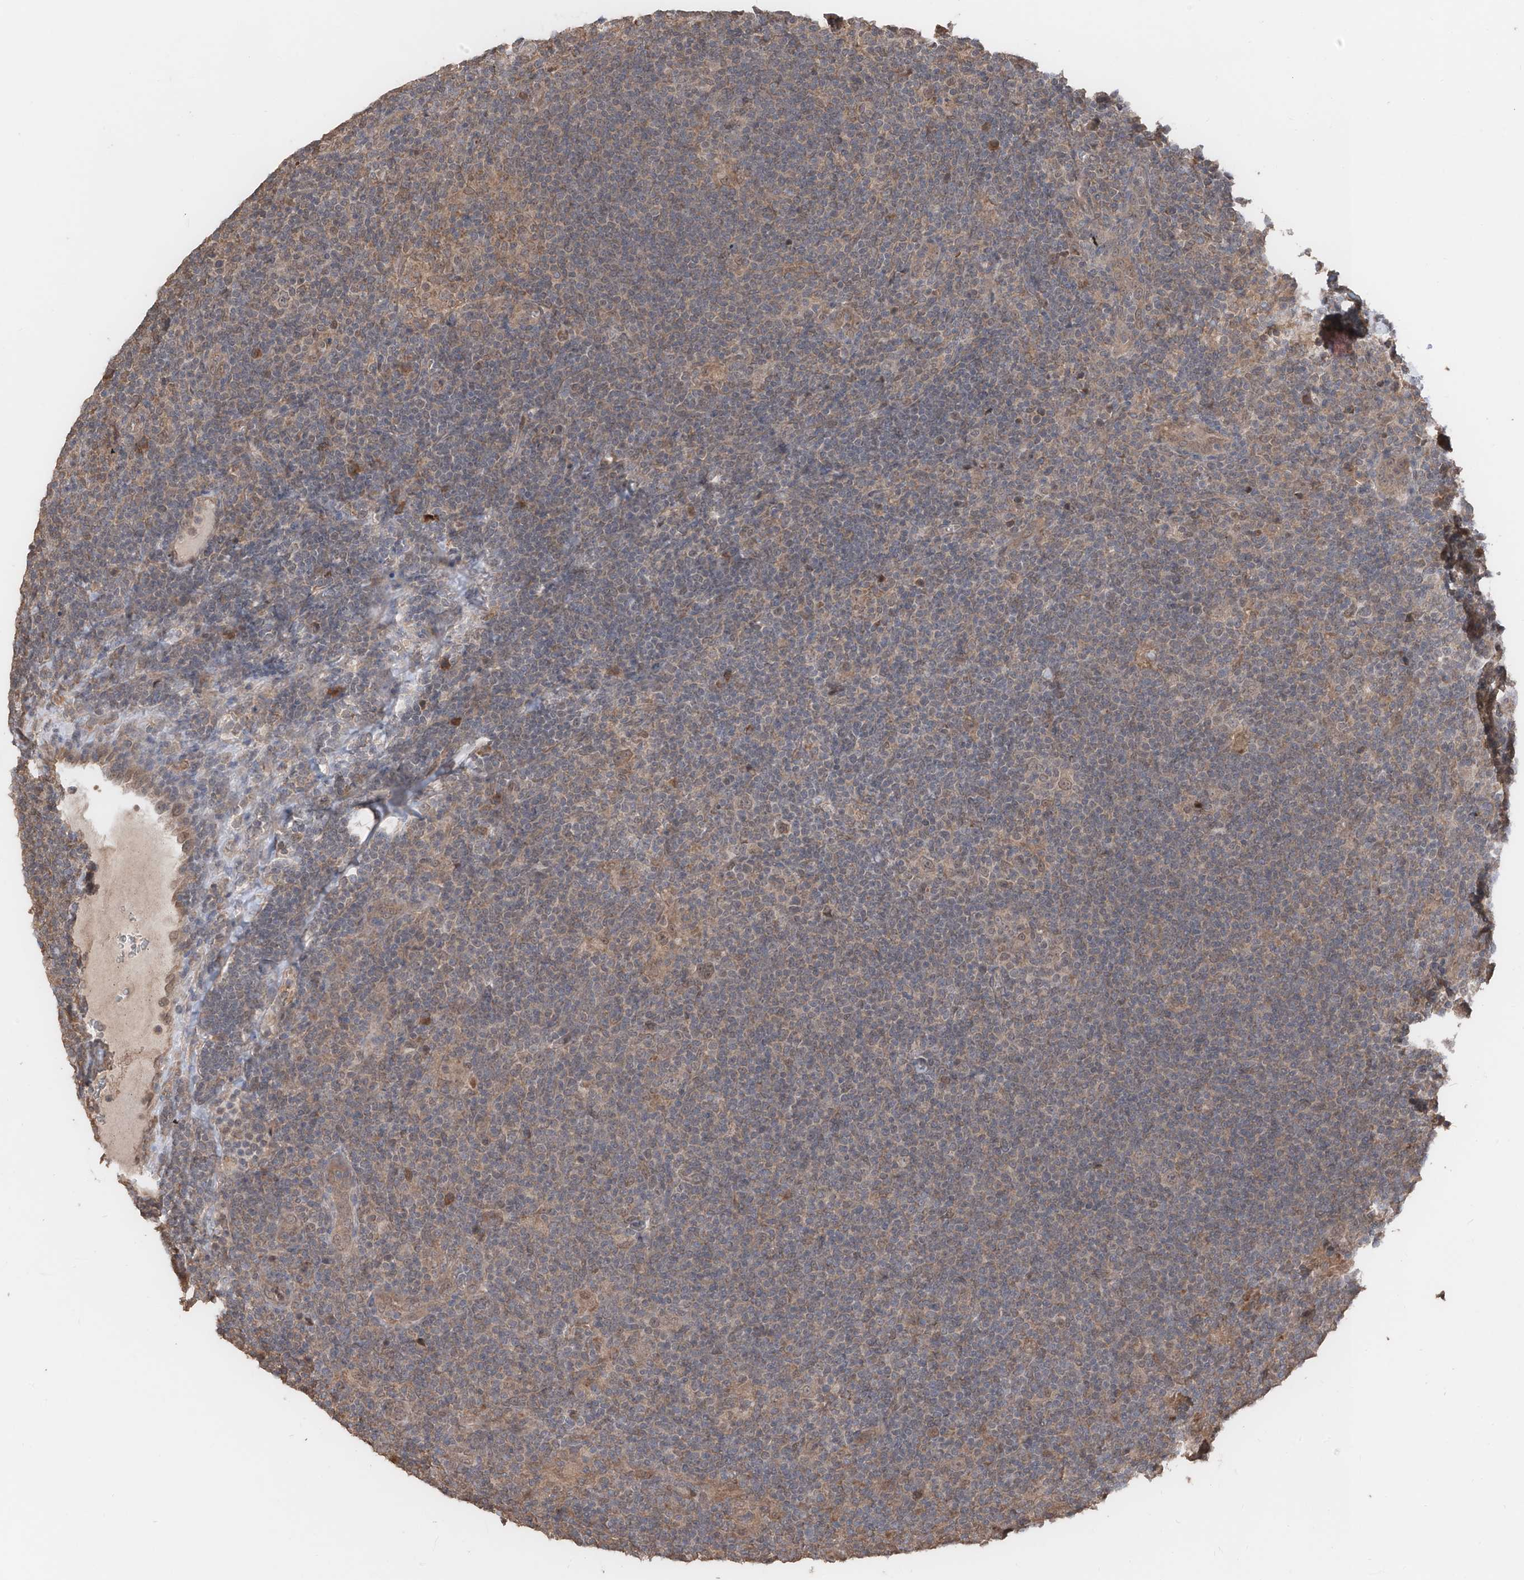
{"staining": {"intensity": "negative", "quantity": "none", "location": "none"}, "tissue": "lymphoma", "cell_type": "Tumor cells", "image_type": "cancer", "snomed": [{"axis": "morphology", "description": "Hodgkin's disease, NOS"}, {"axis": "topography", "description": "Lymph node"}], "caption": "Human lymphoma stained for a protein using immunohistochemistry (IHC) displays no positivity in tumor cells.", "gene": "FAM135A", "patient": {"sex": "female", "age": 57}}